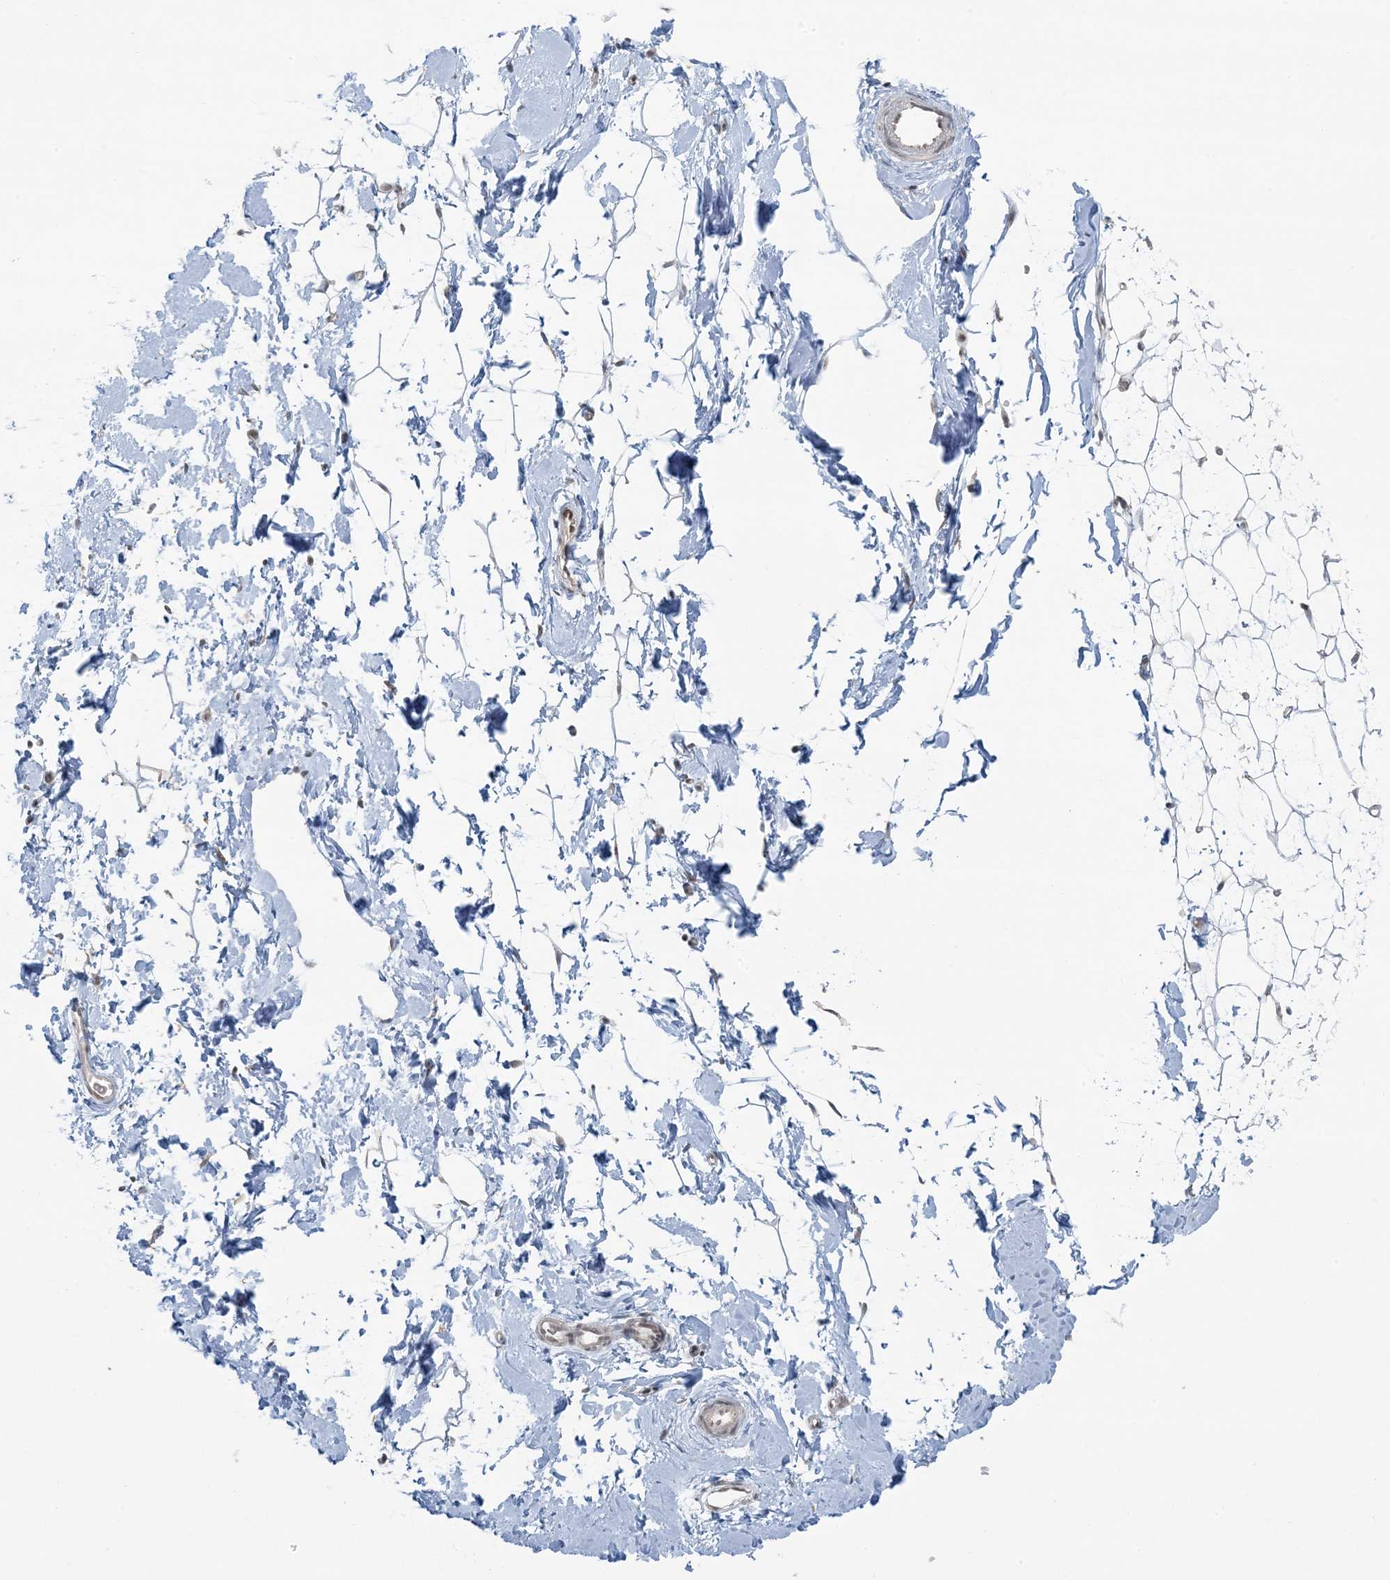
{"staining": {"intensity": "negative", "quantity": "none", "location": "none"}, "tissue": "adipose tissue", "cell_type": "Adipocytes", "image_type": "normal", "snomed": [{"axis": "morphology", "description": "Normal tissue, NOS"}, {"axis": "topography", "description": "Breast"}], "caption": "An immunohistochemistry histopathology image of normal adipose tissue is shown. There is no staining in adipocytes of adipose tissue. (DAB (3,3'-diaminobenzidine) immunohistochemistry (IHC) visualized using brightfield microscopy, high magnification).", "gene": "ZNF787", "patient": {"sex": "female", "age": 23}}